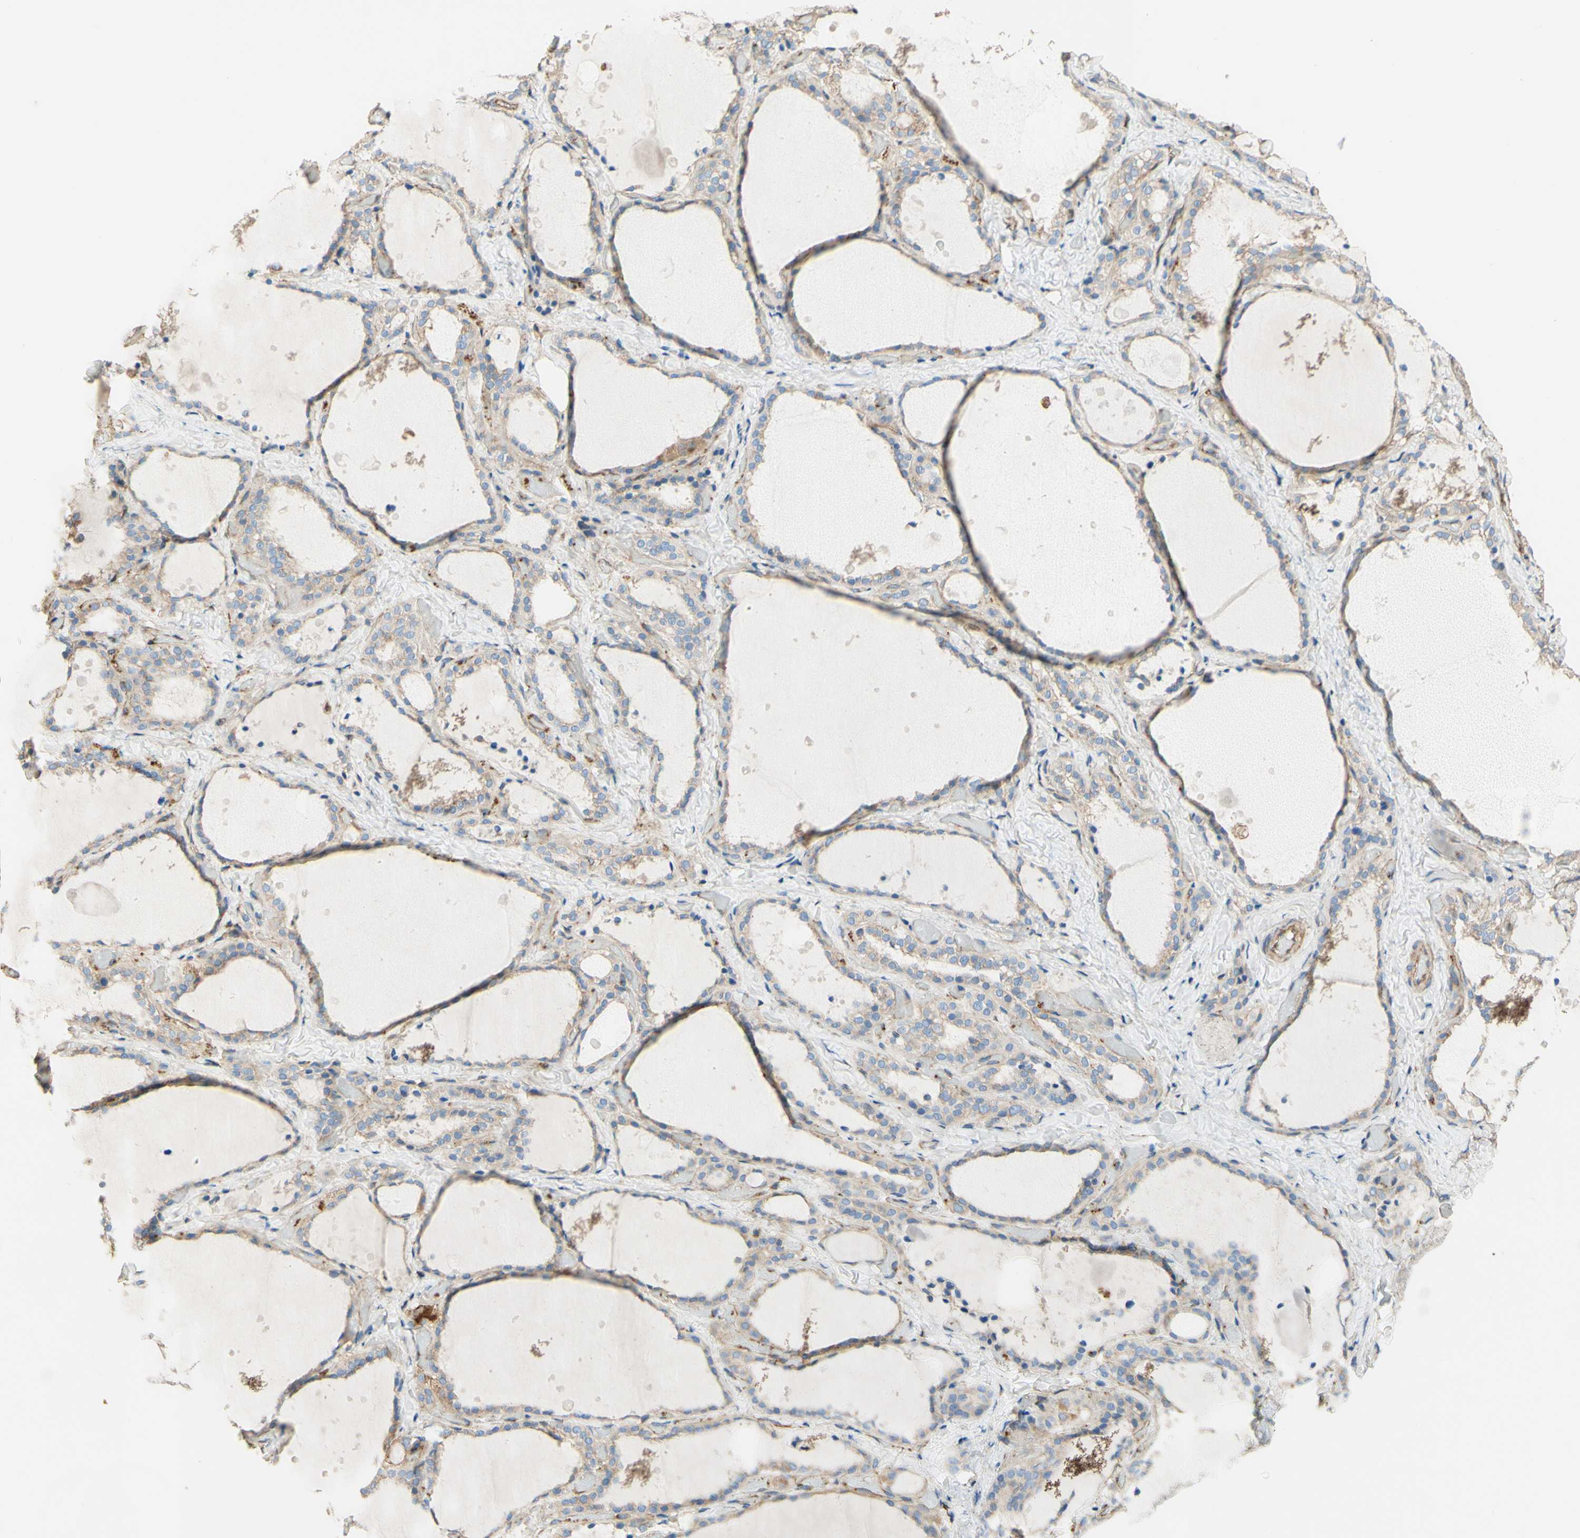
{"staining": {"intensity": "weak", "quantity": ">75%", "location": "cytoplasmic/membranous"}, "tissue": "thyroid gland", "cell_type": "Glandular cells", "image_type": "normal", "snomed": [{"axis": "morphology", "description": "Normal tissue, NOS"}, {"axis": "topography", "description": "Thyroid gland"}], "caption": "Immunohistochemical staining of unremarkable human thyroid gland shows >75% levels of weak cytoplasmic/membranous protein expression in about >75% of glandular cells.", "gene": "ENDOD1", "patient": {"sex": "female", "age": 44}}